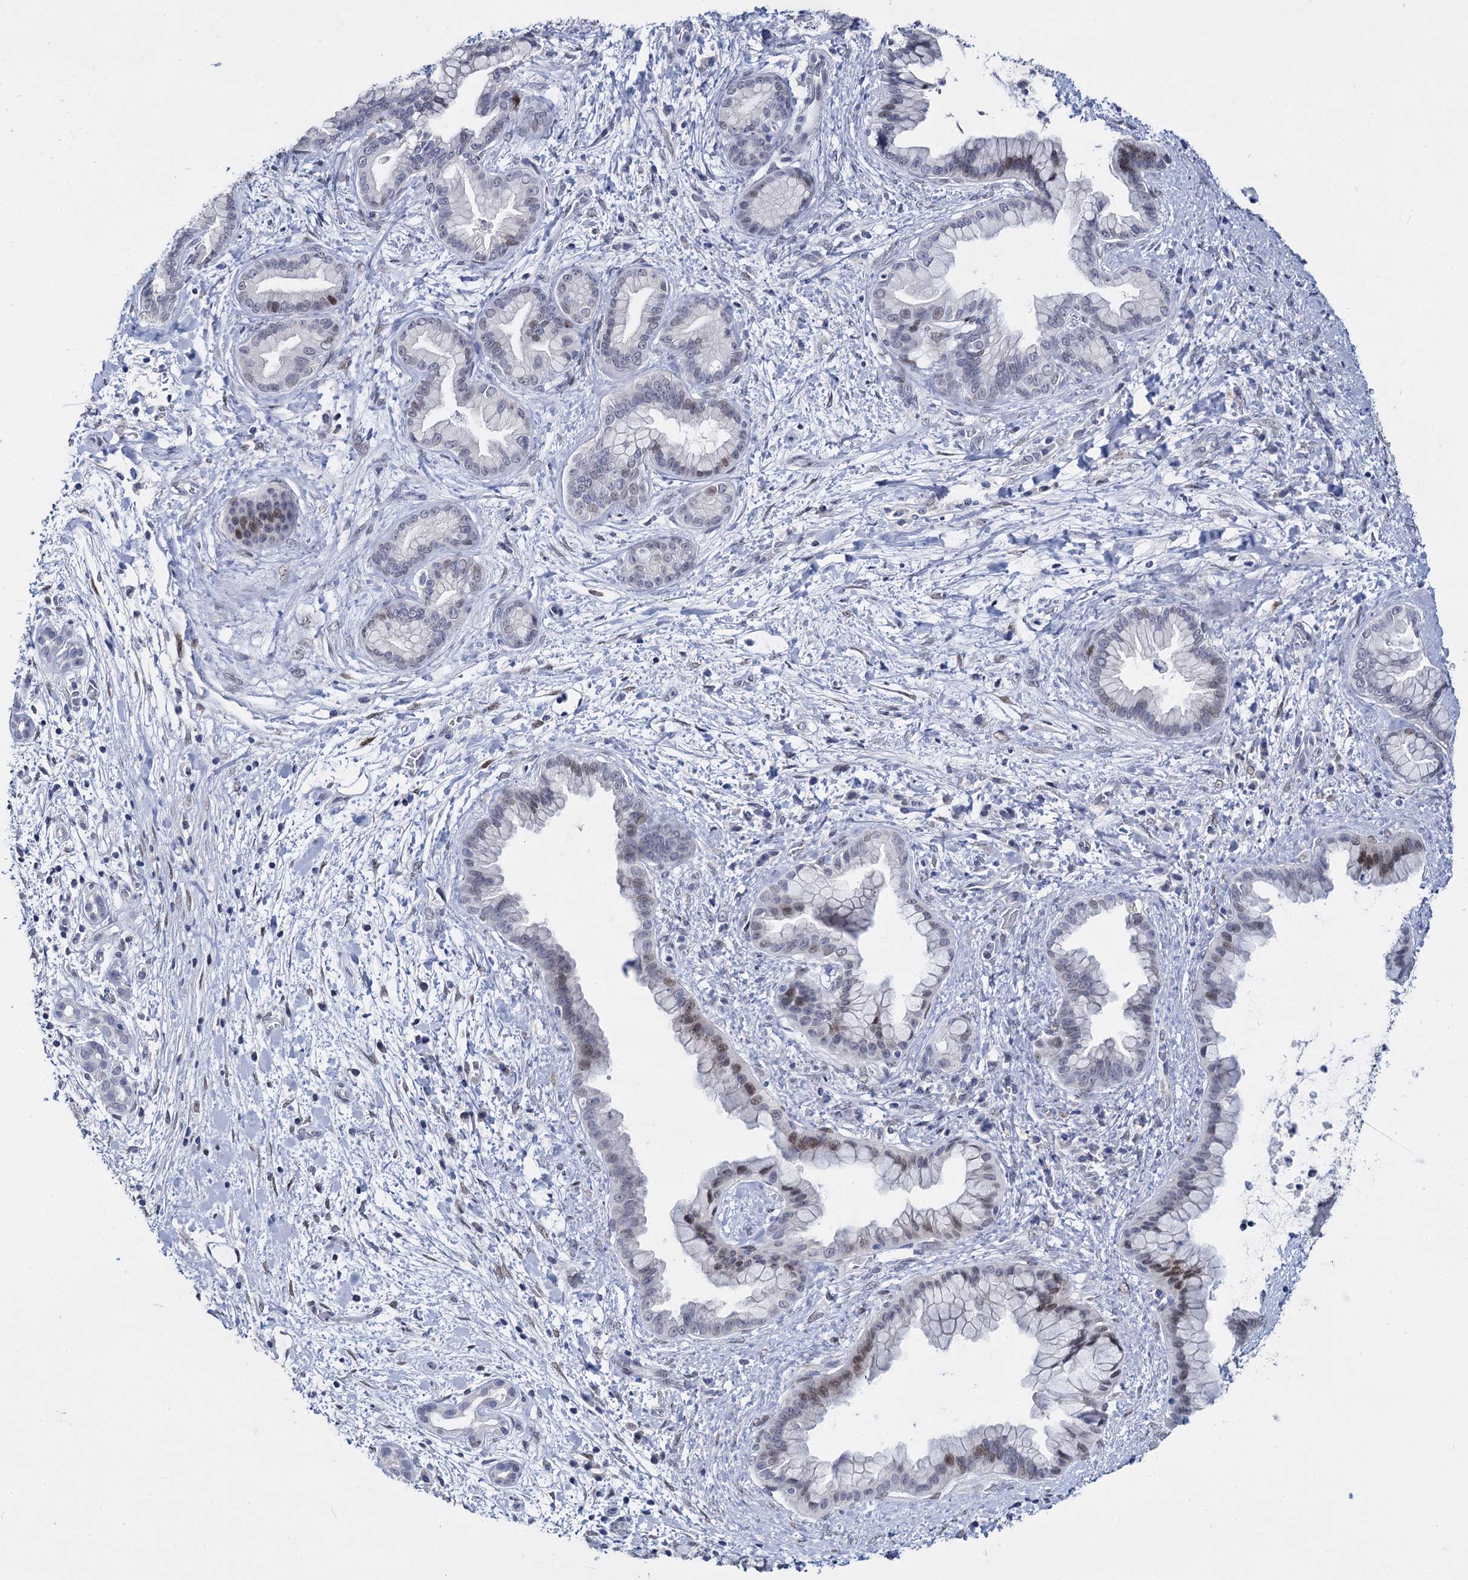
{"staining": {"intensity": "moderate", "quantity": "<25%", "location": "nuclear"}, "tissue": "pancreatic cancer", "cell_type": "Tumor cells", "image_type": "cancer", "snomed": [{"axis": "morphology", "description": "Adenocarcinoma, NOS"}, {"axis": "topography", "description": "Pancreas"}], "caption": "The immunohistochemical stain shows moderate nuclear staining in tumor cells of pancreatic cancer tissue. (DAB (3,3'-diaminobenzidine) IHC with brightfield microscopy, high magnification).", "gene": "MAGEA4", "patient": {"sex": "female", "age": 78}}